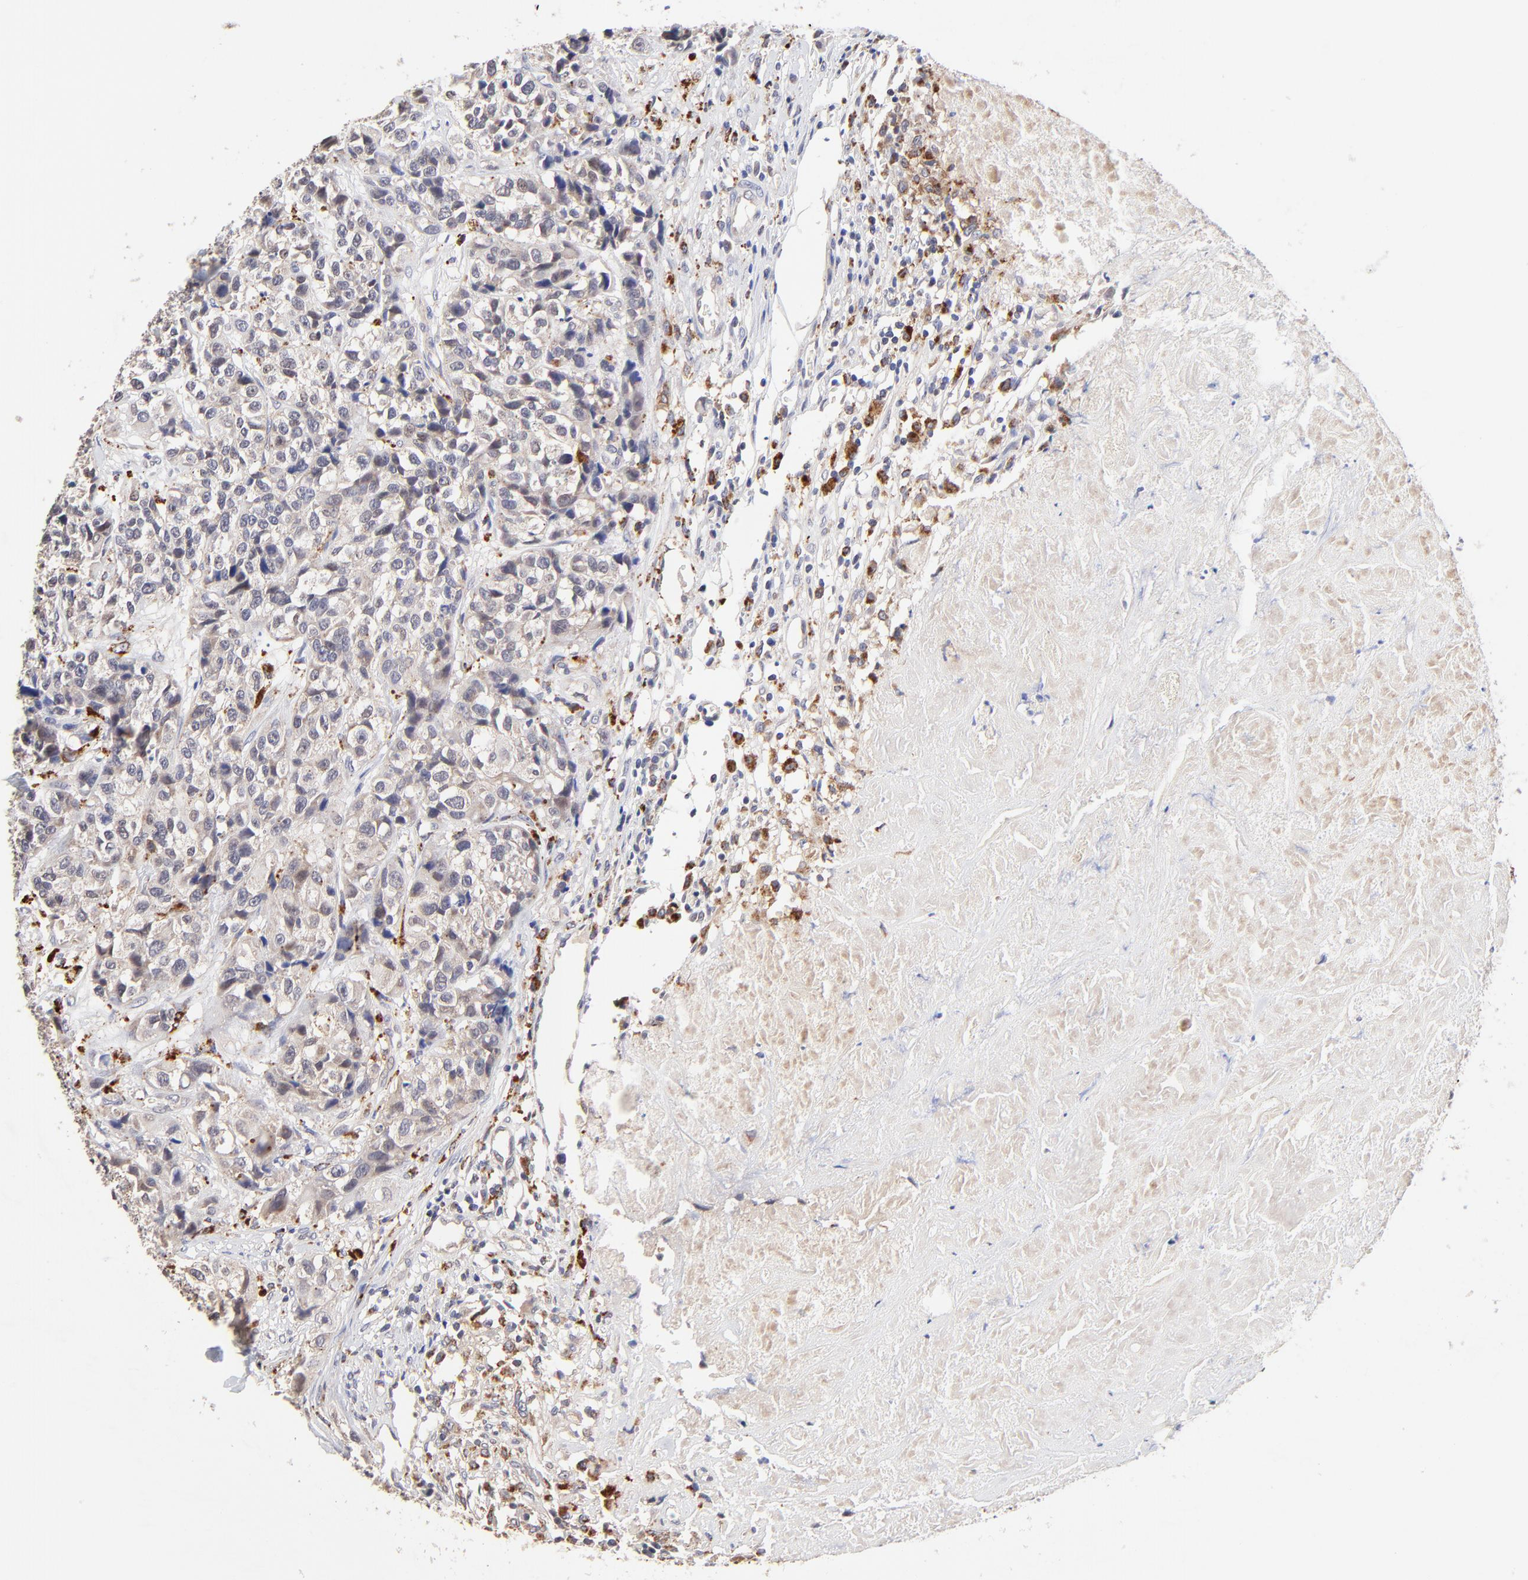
{"staining": {"intensity": "negative", "quantity": "none", "location": "none"}, "tissue": "urothelial cancer", "cell_type": "Tumor cells", "image_type": "cancer", "snomed": [{"axis": "morphology", "description": "Urothelial carcinoma, High grade"}, {"axis": "topography", "description": "Urinary bladder"}], "caption": "This is an immunohistochemistry (IHC) histopathology image of human high-grade urothelial carcinoma. There is no staining in tumor cells.", "gene": "PDE4B", "patient": {"sex": "female", "age": 81}}